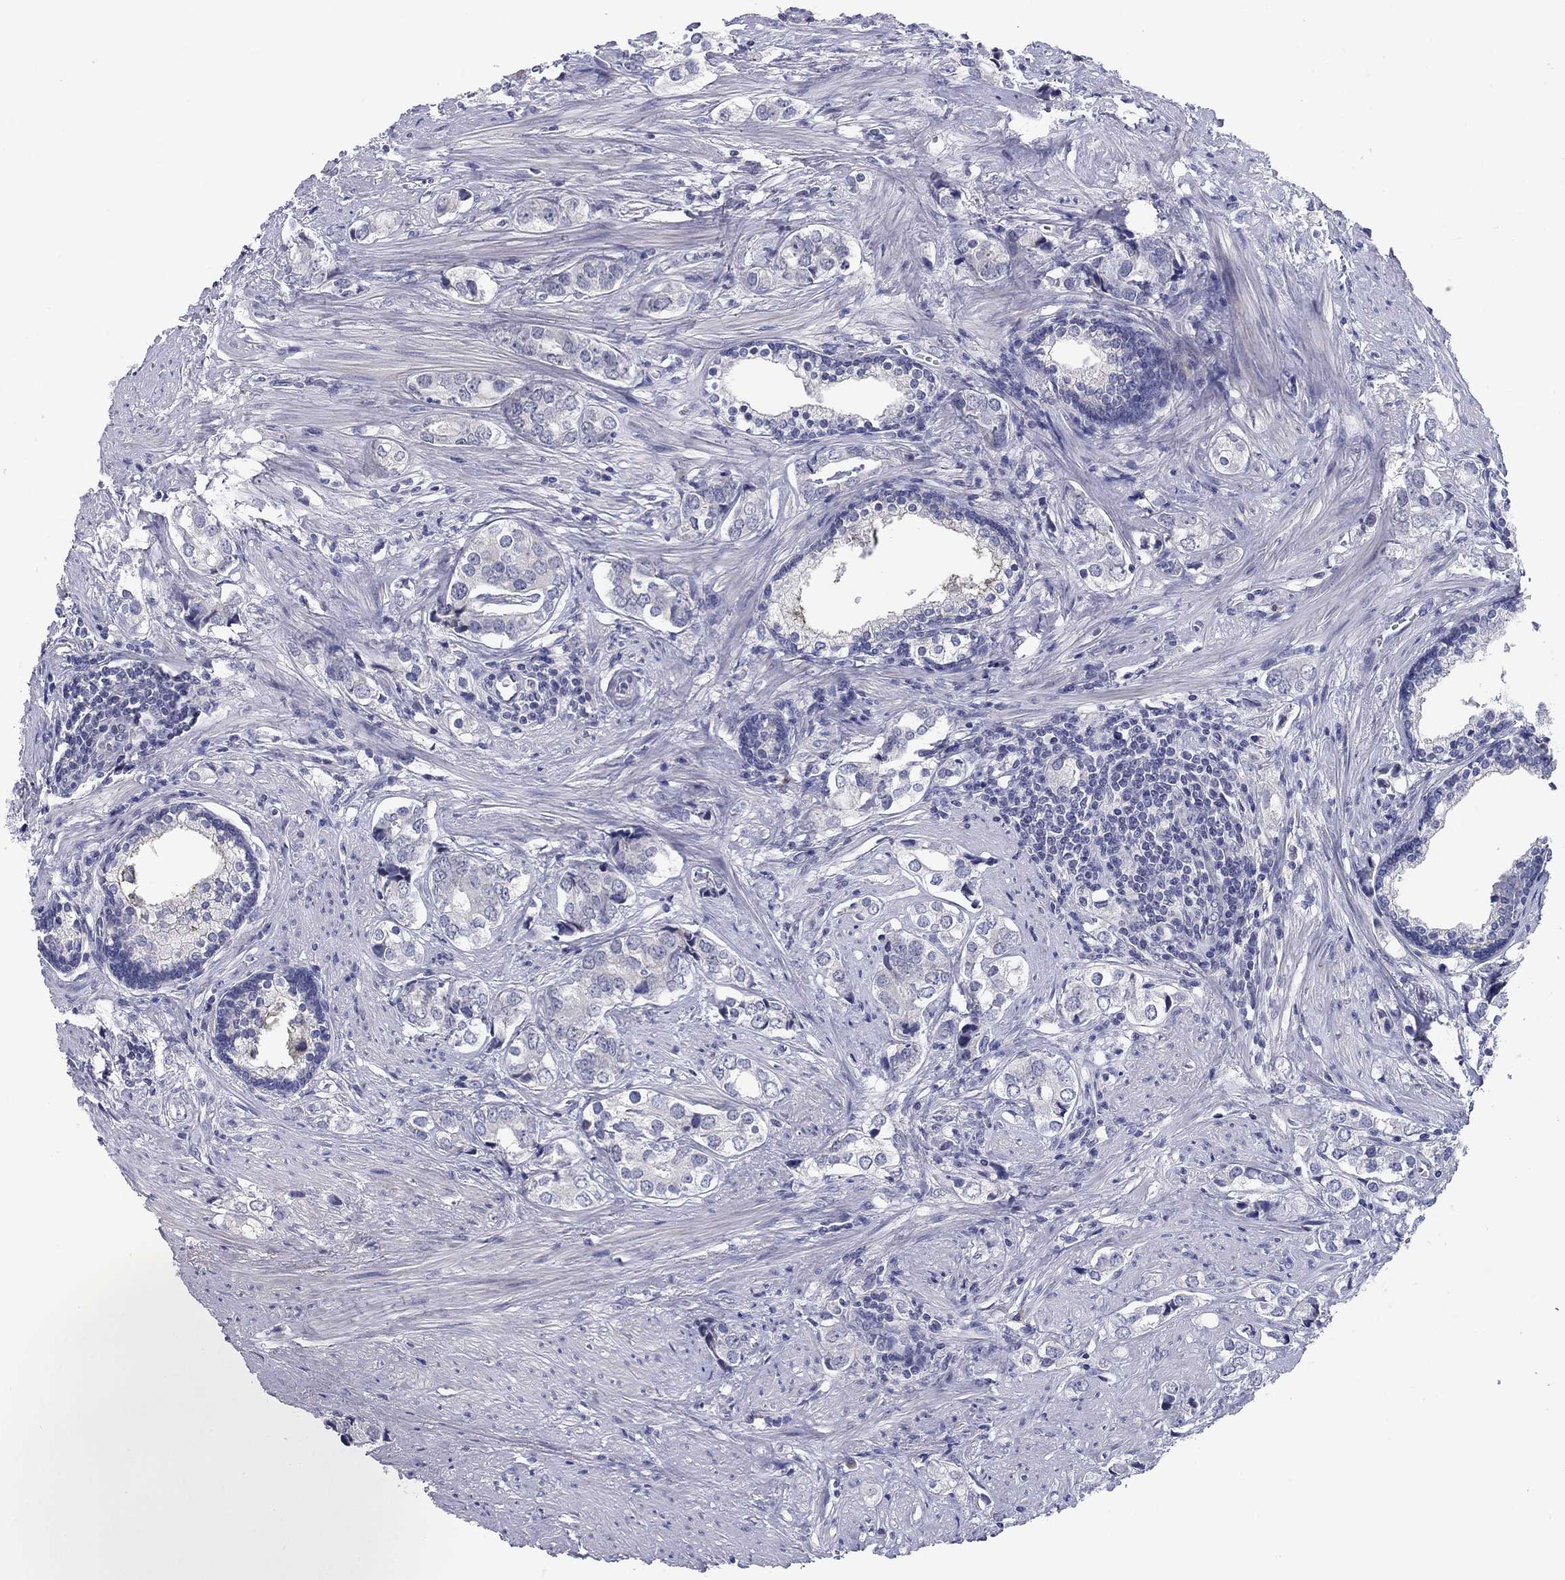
{"staining": {"intensity": "negative", "quantity": "none", "location": "none"}, "tissue": "prostate cancer", "cell_type": "Tumor cells", "image_type": "cancer", "snomed": [{"axis": "morphology", "description": "Adenocarcinoma, NOS"}, {"axis": "topography", "description": "Prostate and seminal vesicle, NOS"}], "caption": "DAB (3,3'-diaminobenzidine) immunohistochemical staining of prostate cancer (adenocarcinoma) reveals no significant expression in tumor cells.", "gene": "CACNA1A", "patient": {"sex": "male", "age": 63}}